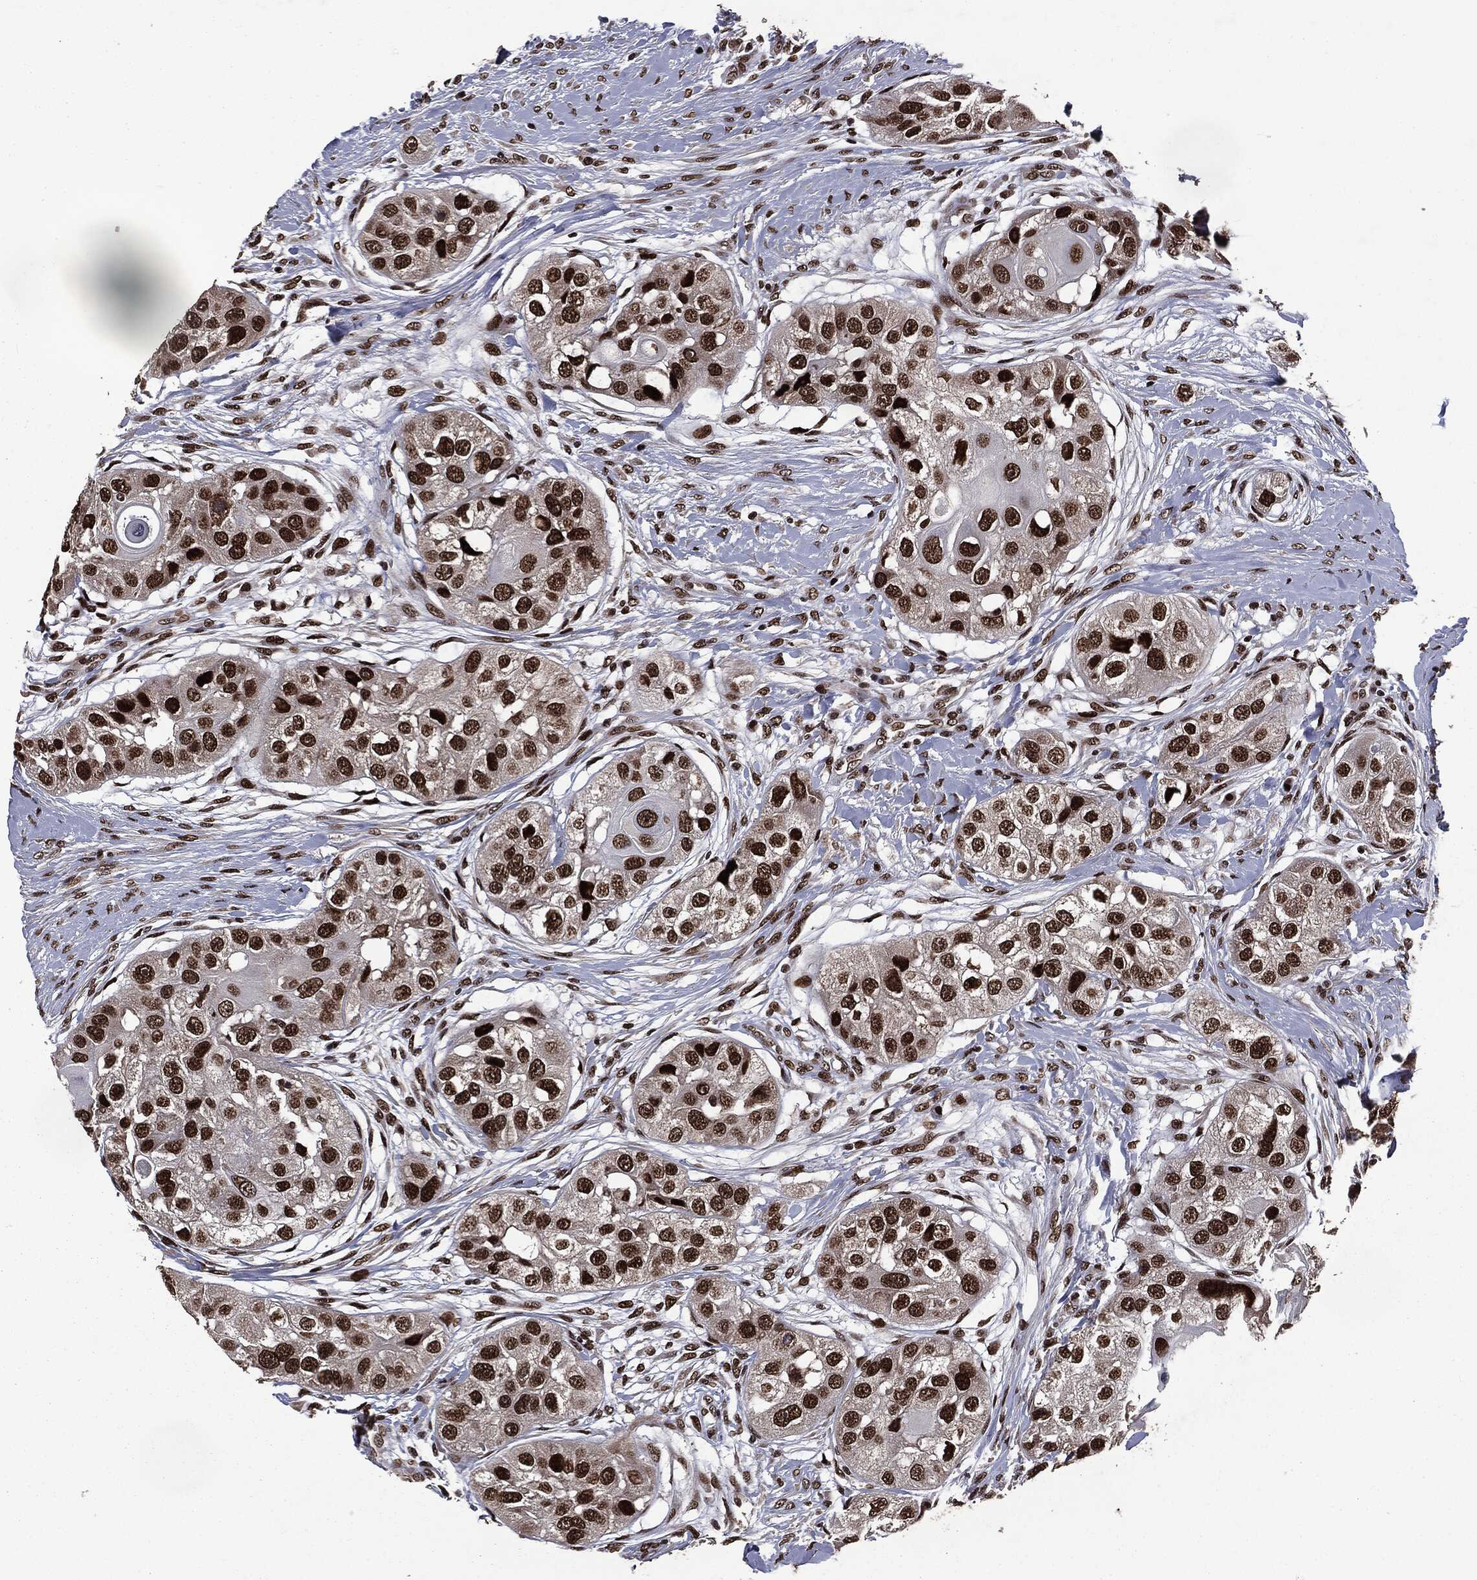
{"staining": {"intensity": "strong", "quantity": ">75%", "location": "nuclear"}, "tissue": "head and neck cancer", "cell_type": "Tumor cells", "image_type": "cancer", "snomed": [{"axis": "morphology", "description": "Normal tissue, NOS"}, {"axis": "morphology", "description": "Squamous cell carcinoma, NOS"}, {"axis": "topography", "description": "Skeletal muscle"}, {"axis": "topography", "description": "Head-Neck"}], "caption": "Protein expression analysis of squamous cell carcinoma (head and neck) displays strong nuclear staining in about >75% of tumor cells.", "gene": "DVL2", "patient": {"sex": "male", "age": 51}}